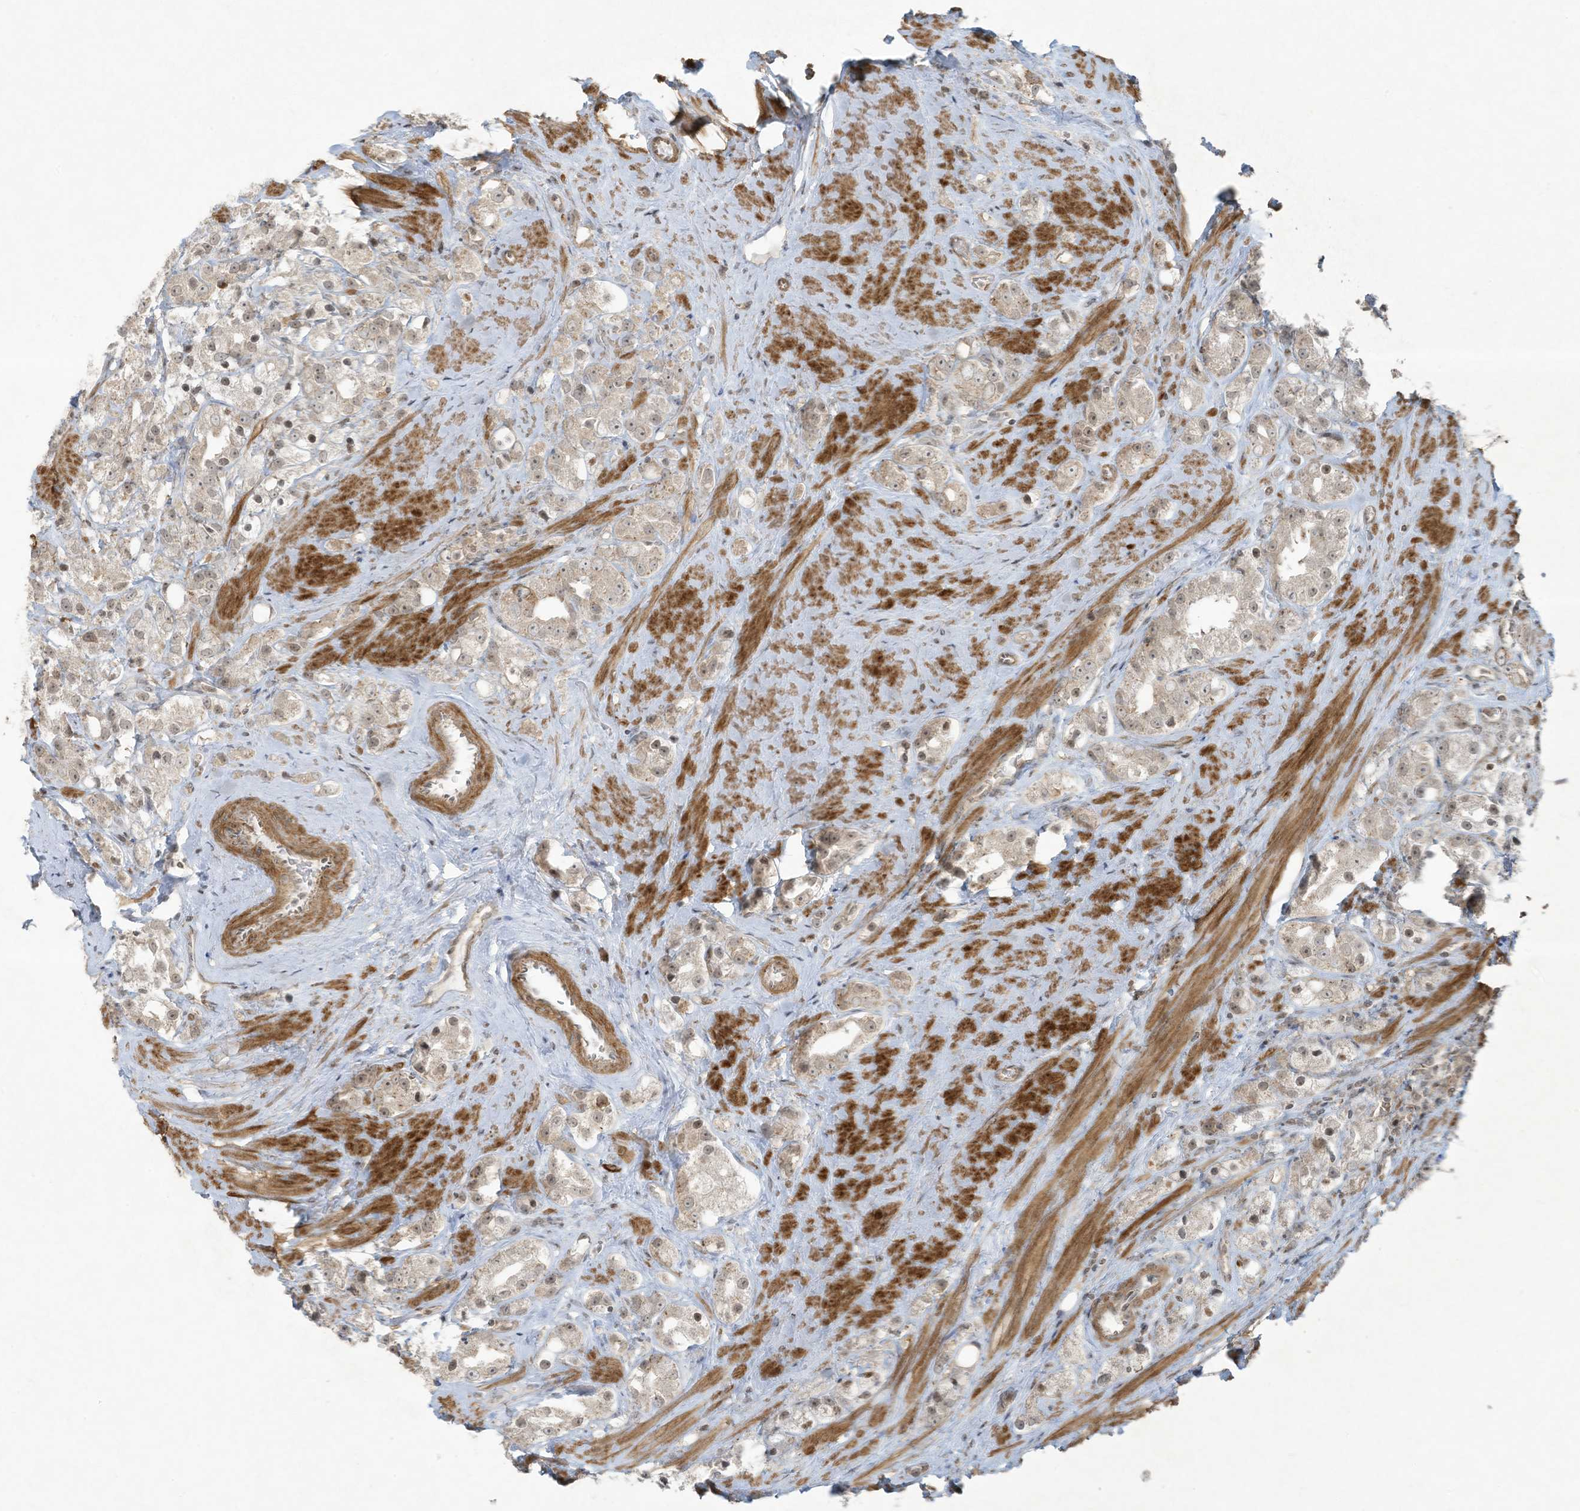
{"staining": {"intensity": "weak", "quantity": "<25%", "location": "nuclear"}, "tissue": "prostate cancer", "cell_type": "Tumor cells", "image_type": "cancer", "snomed": [{"axis": "morphology", "description": "Adenocarcinoma, NOS"}, {"axis": "topography", "description": "Prostate"}], "caption": "IHC micrograph of prostate cancer (adenocarcinoma) stained for a protein (brown), which reveals no staining in tumor cells.", "gene": "ZNF263", "patient": {"sex": "male", "age": 79}}